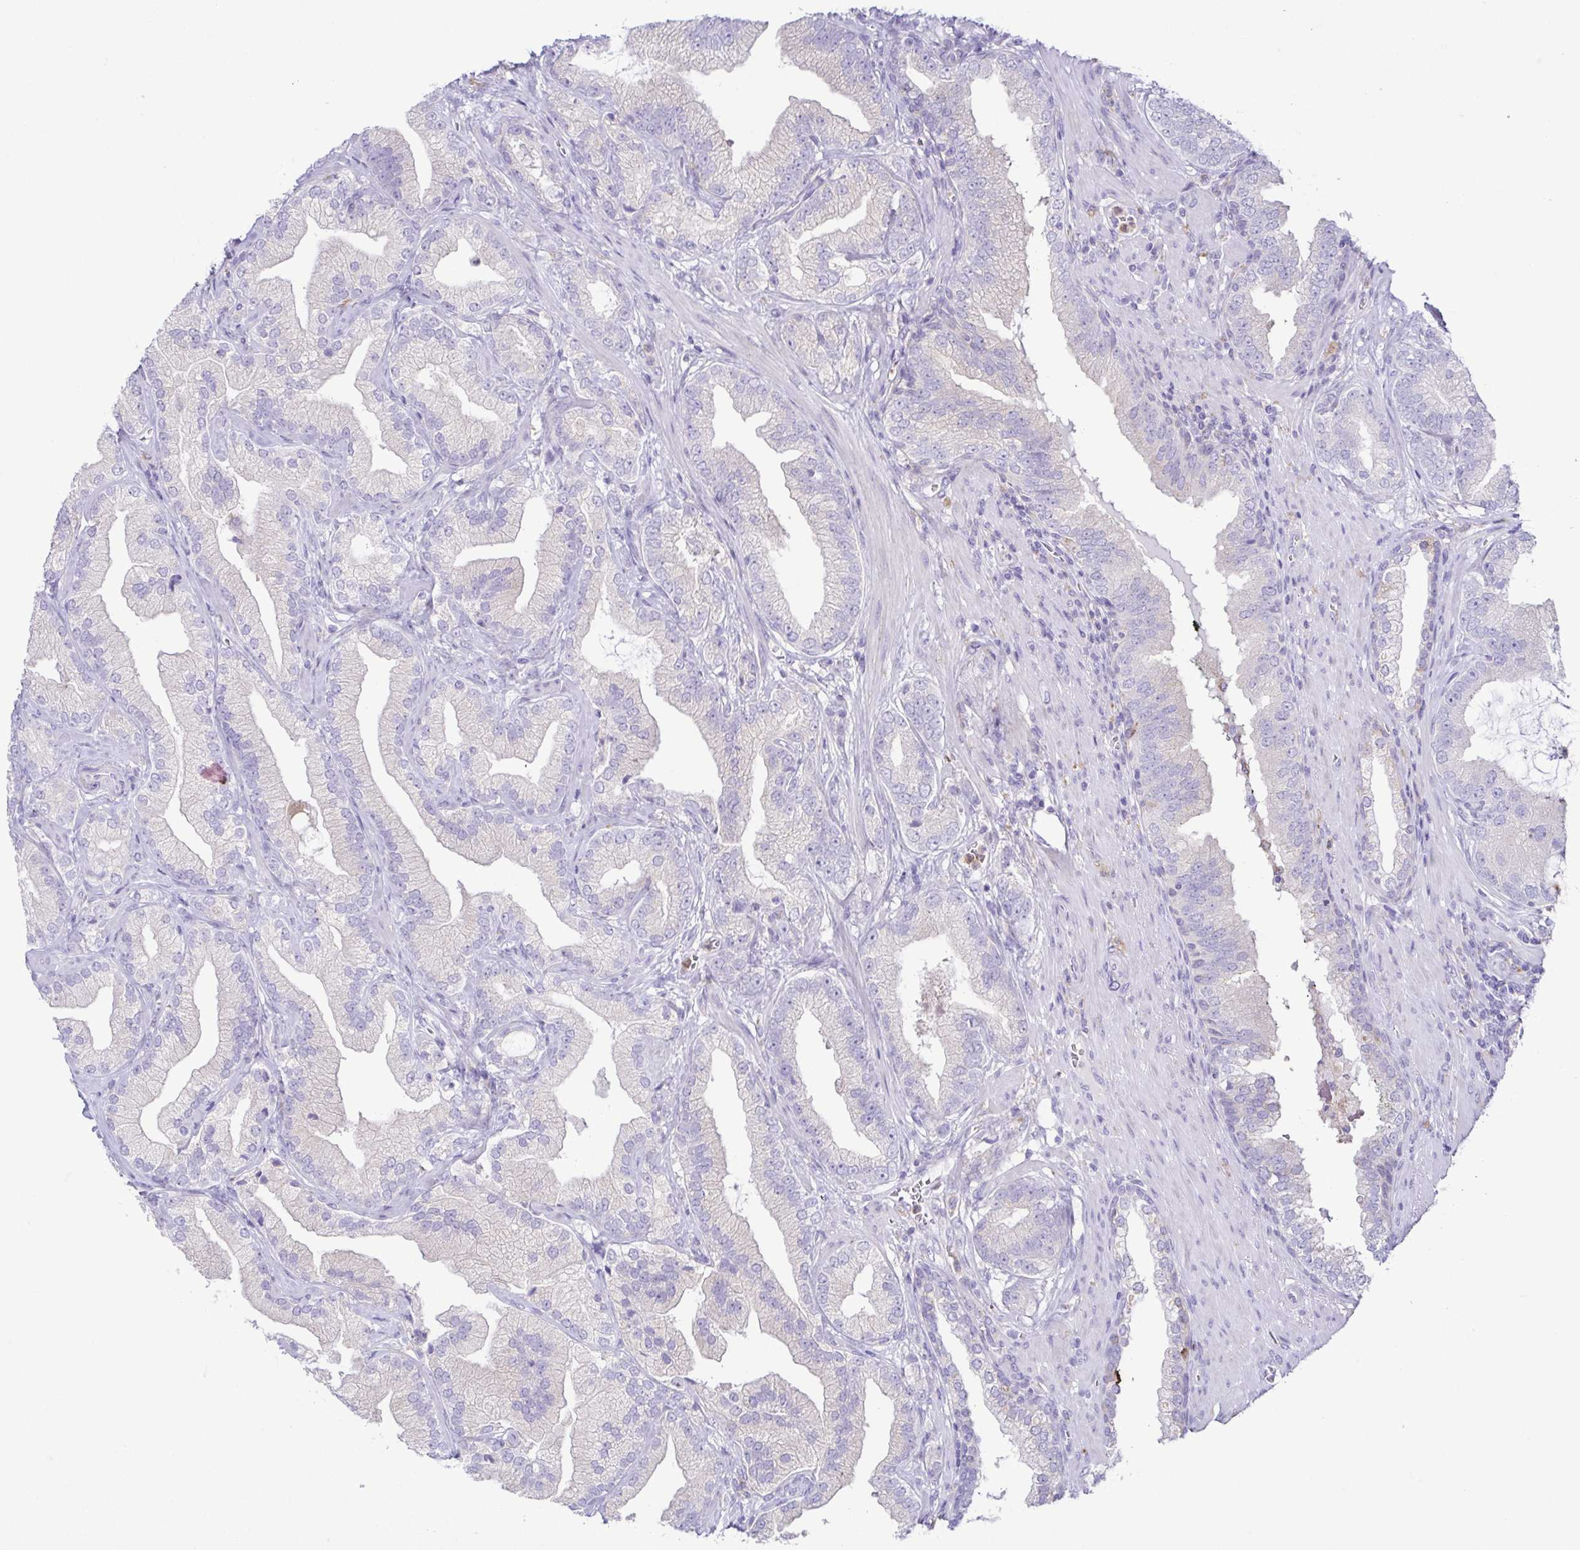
{"staining": {"intensity": "negative", "quantity": "none", "location": "none"}, "tissue": "prostate cancer", "cell_type": "Tumor cells", "image_type": "cancer", "snomed": [{"axis": "morphology", "description": "Adenocarcinoma, Low grade"}, {"axis": "topography", "description": "Prostate"}], "caption": "High magnification brightfield microscopy of prostate cancer stained with DAB (brown) and counterstained with hematoxylin (blue): tumor cells show no significant staining. (Brightfield microscopy of DAB (3,3'-diaminobenzidine) IHC at high magnification).", "gene": "ATP6V1G2", "patient": {"sex": "male", "age": 62}}